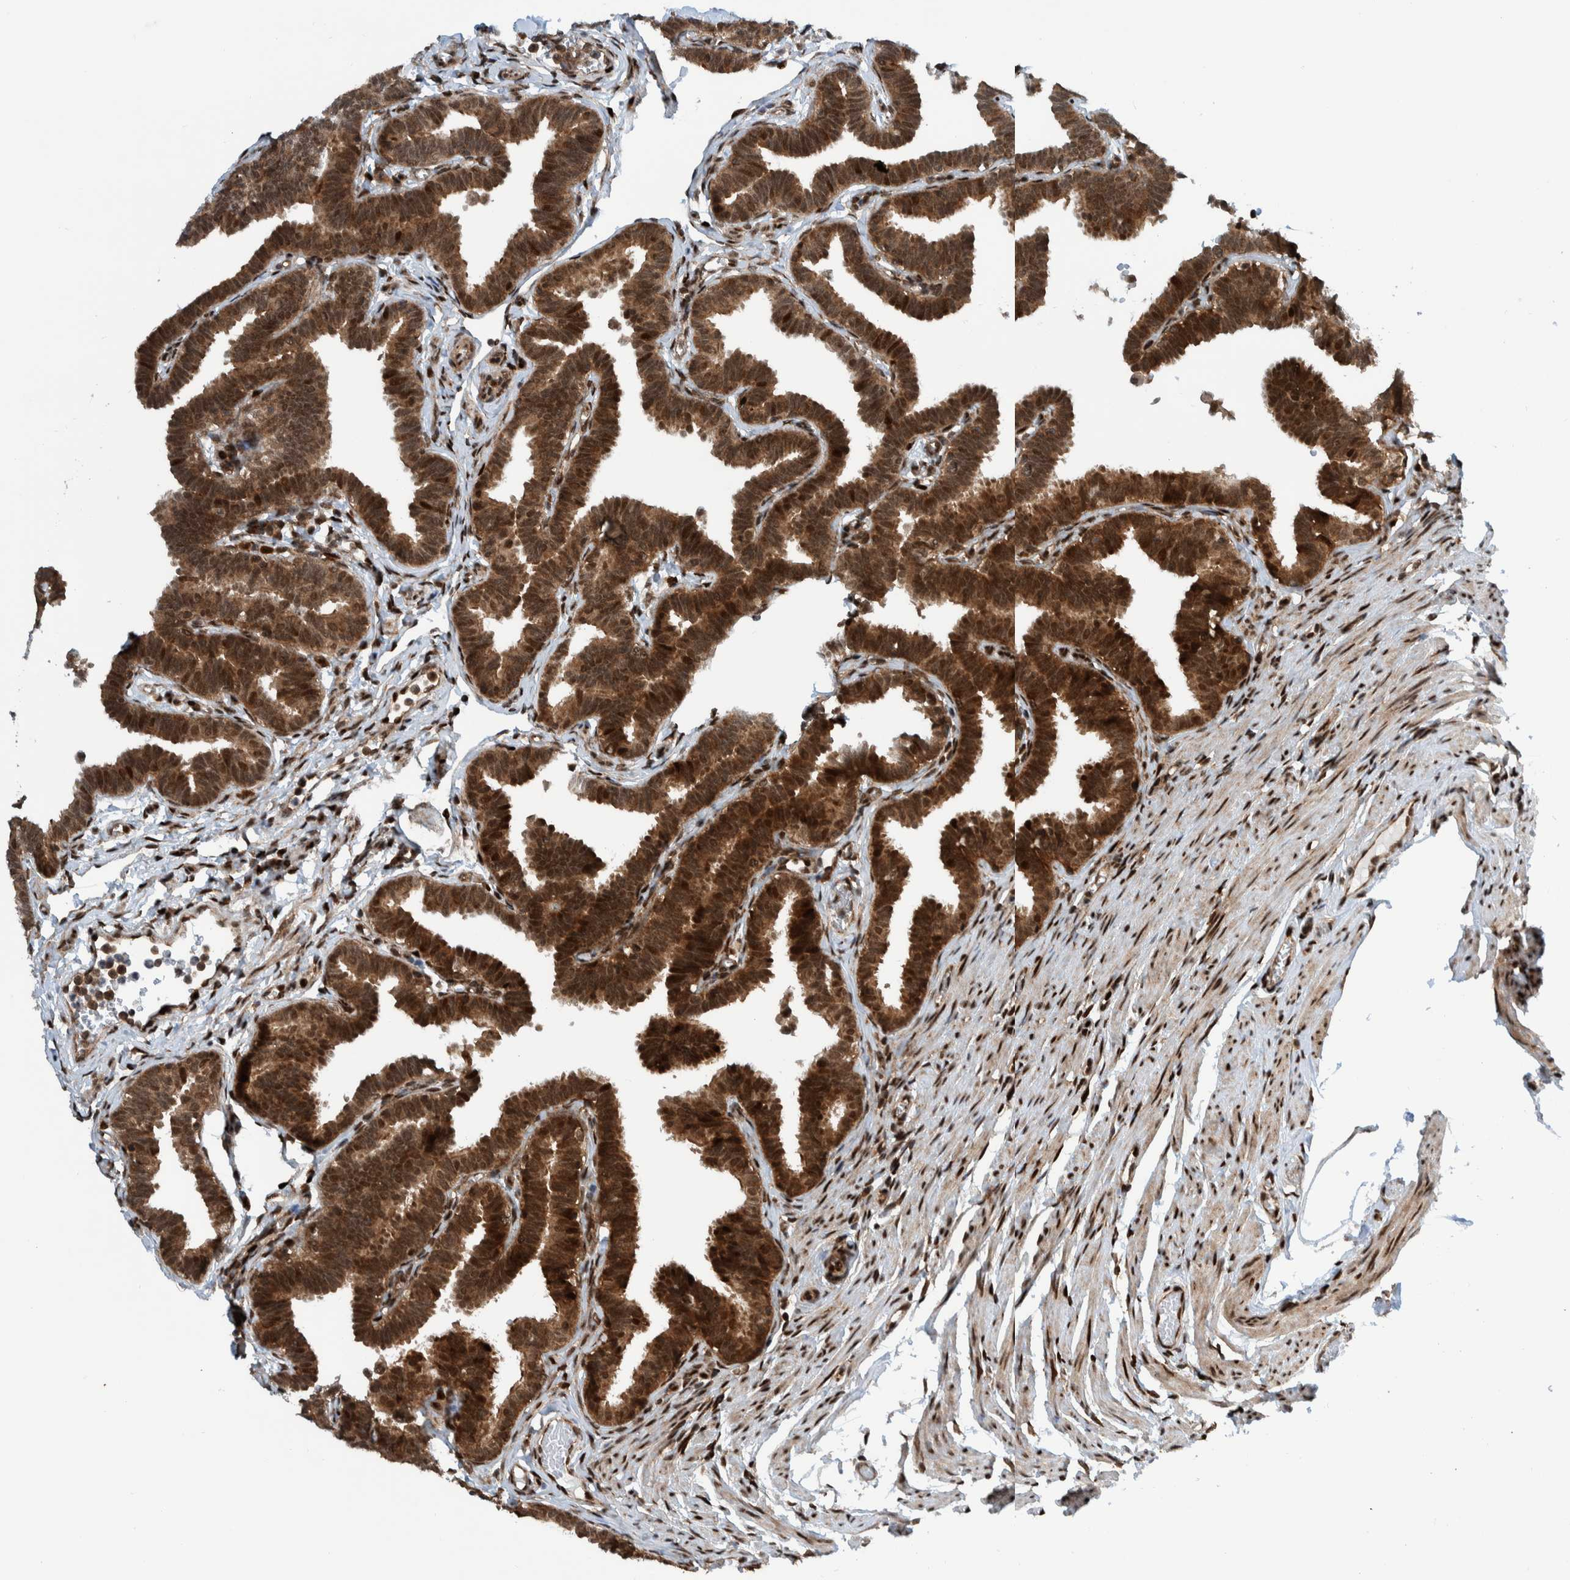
{"staining": {"intensity": "strong", "quantity": ">75%", "location": "cytoplasmic/membranous,nuclear"}, "tissue": "fallopian tube", "cell_type": "Glandular cells", "image_type": "normal", "snomed": [{"axis": "morphology", "description": "Normal tissue, NOS"}, {"axis": "topography", "description": "Fallopian tube"}, {"axis": "topography", "description": "Ovary"}], "caption": "An immunohistochemistry (IHC) histopathology image of unremarkable tissue is shown. Protein staining in brown highlights strong cytoplasmic/membranous,nuclear positivity in fallopian tube within glandular cells.", "gene": "ZNF366", "patient": {"sex": "female", "age": 23}}